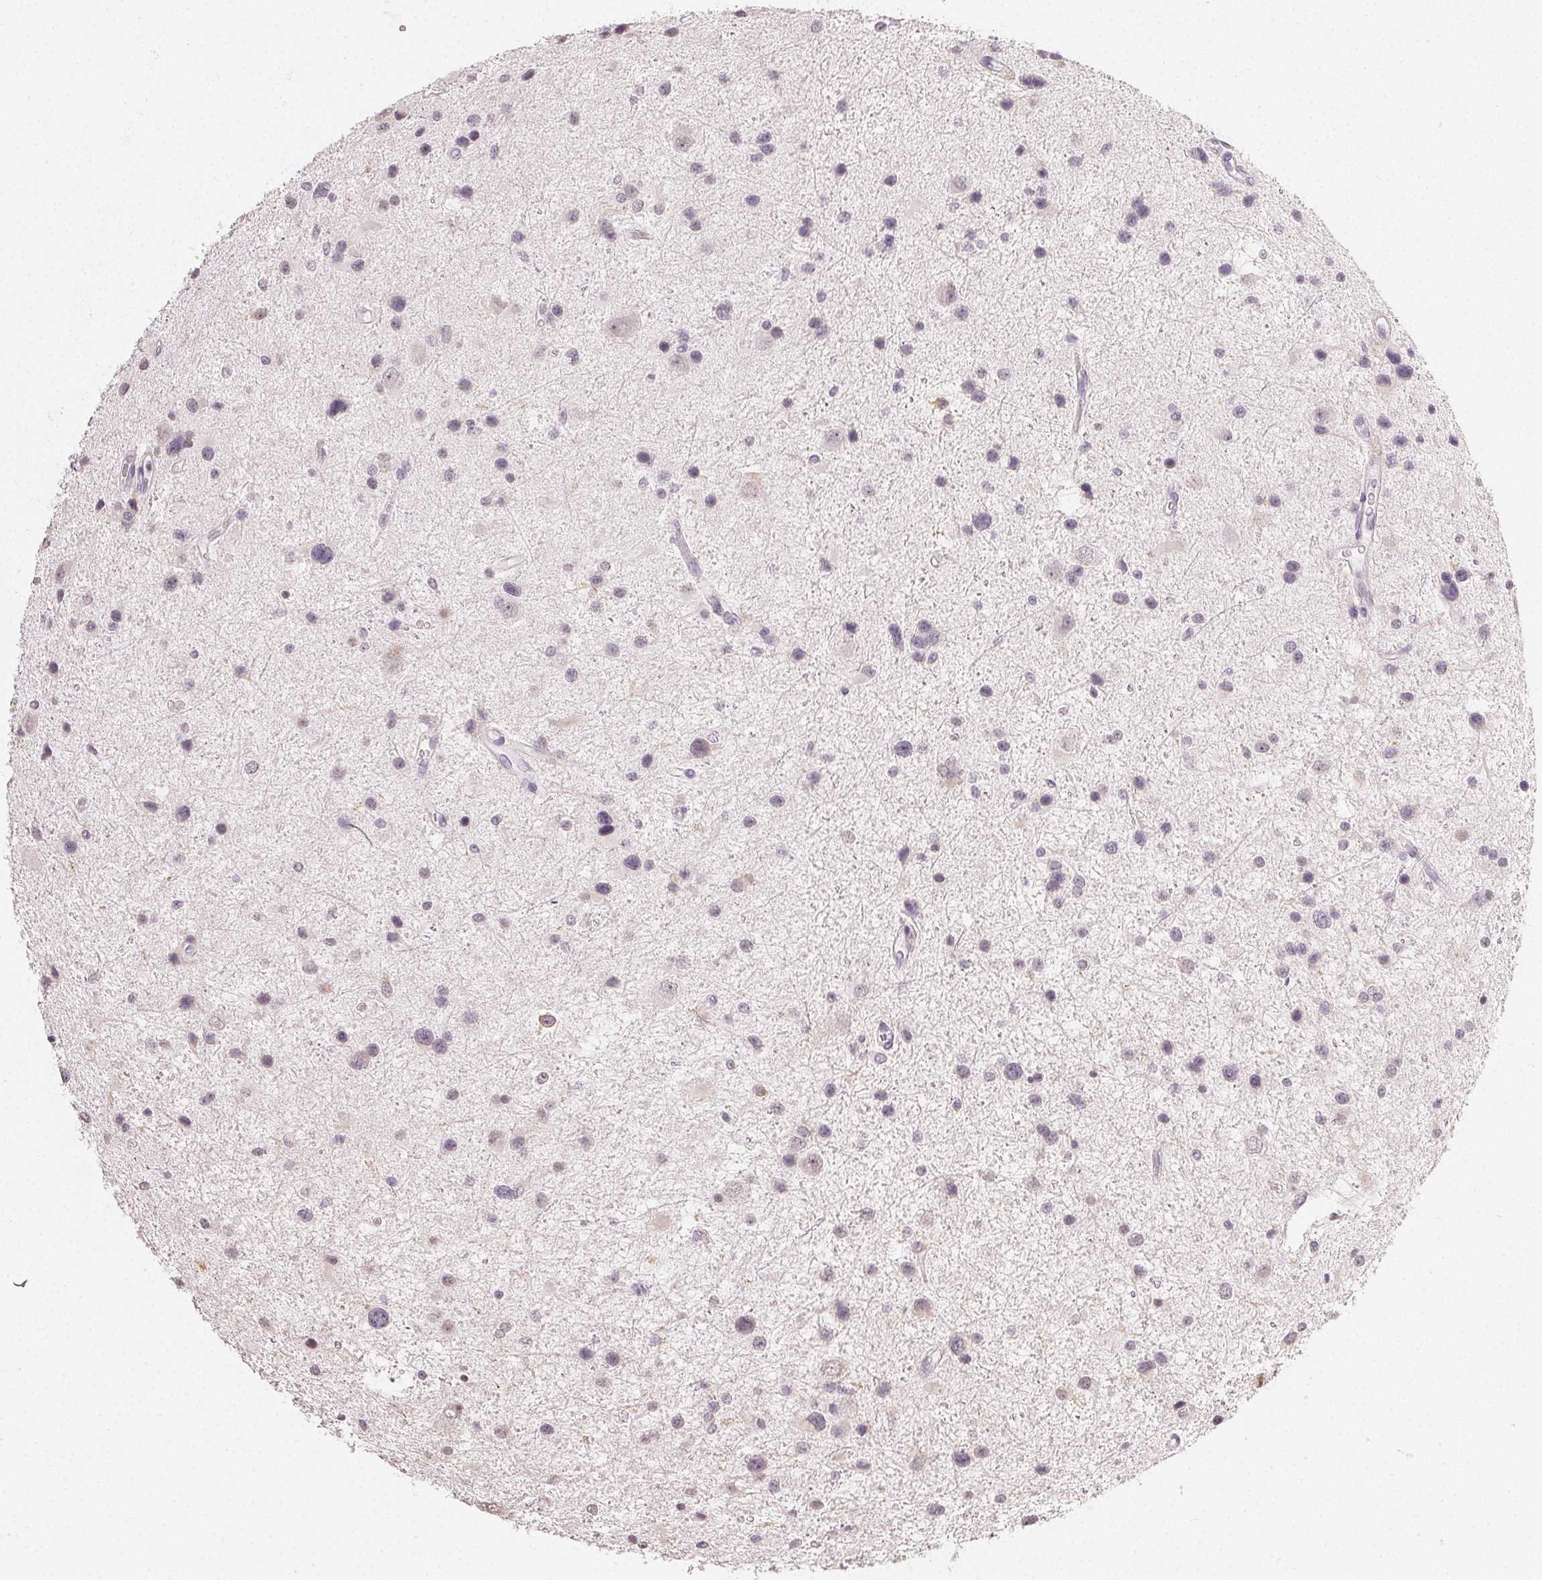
{"staining": {"intensity": "negative", "quantity": "none", "location": "none"}, "tissue": "glioma", "cell_type": "Tumor cells", "image_type": "cancer", "snomed": [{"axis": "morphology", "description": "Glioma, malignant, Low grade"}, {"axis": "topography", "description": "Brain"}], "caption": "Immunohistochemistry photomicrograph of neoplastic tissue: human glioma stained with DAB (3,3'-diaminobenzidine) shows no significant protein expression in tumor cells.", "gene": "TMEM174", "patient": {"sex": "female", "age": 32}}